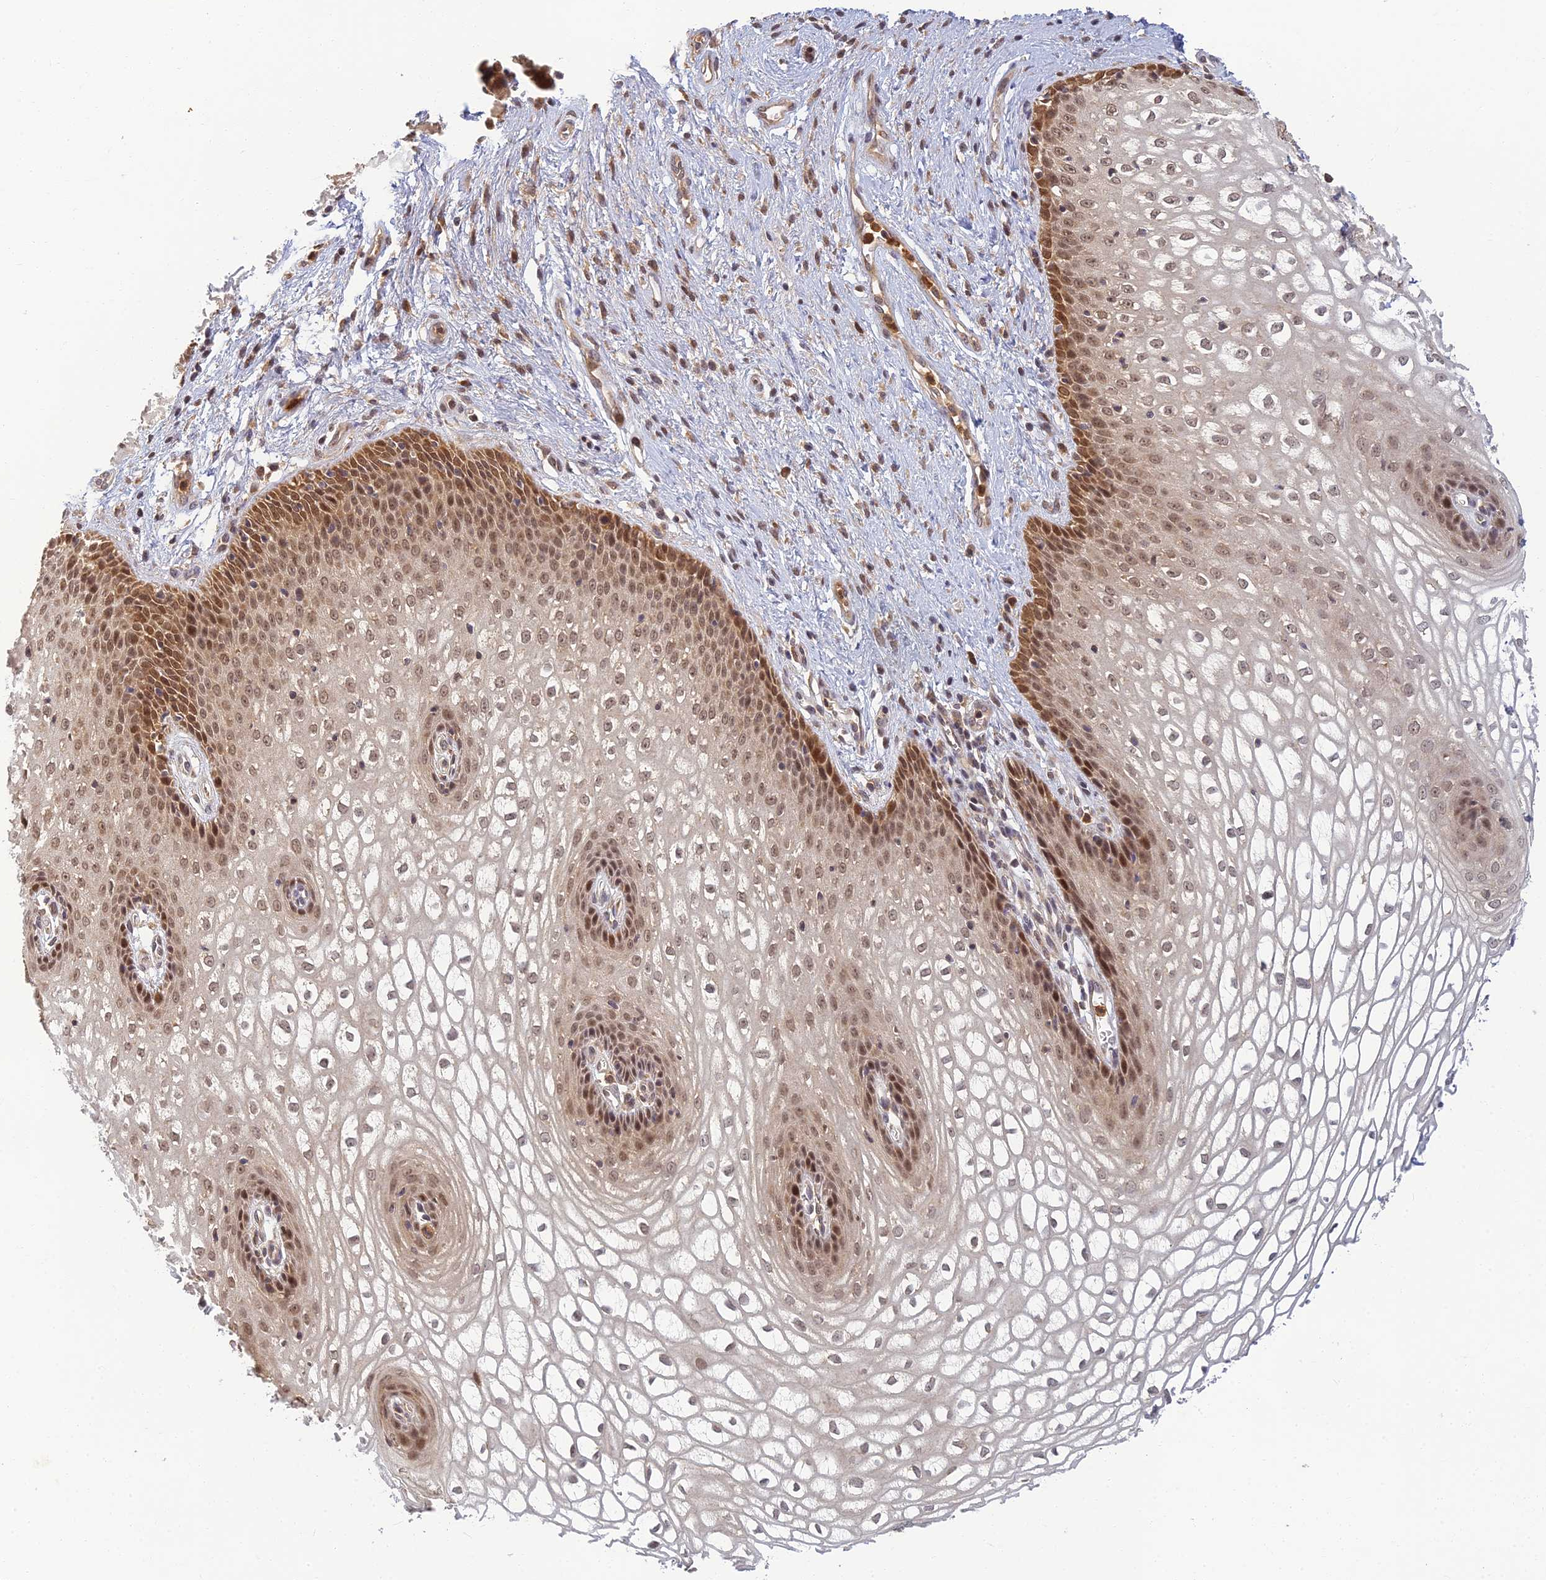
{"staining": {"intensity": "moderate", "quantity": ">75%", "location": "cytoplasmic/membranous,nuclear"}, "tissue": "vagina", "cell_type": "Squamous epithelial cells", "image_type": "normal", "snomed": [{"axis": "morphology", "description": "Normal tissue, NOS"}, {"axis": "topography", "description": "Vagina"}], "caption": "The image displays a brown stain indicating the presence of a protein in the cytoplasmic/membranous,nuclear of squamous epithelial cells in vagina.", "gene": "RGL3", "patient": {"sex": "female", "age": 34}}